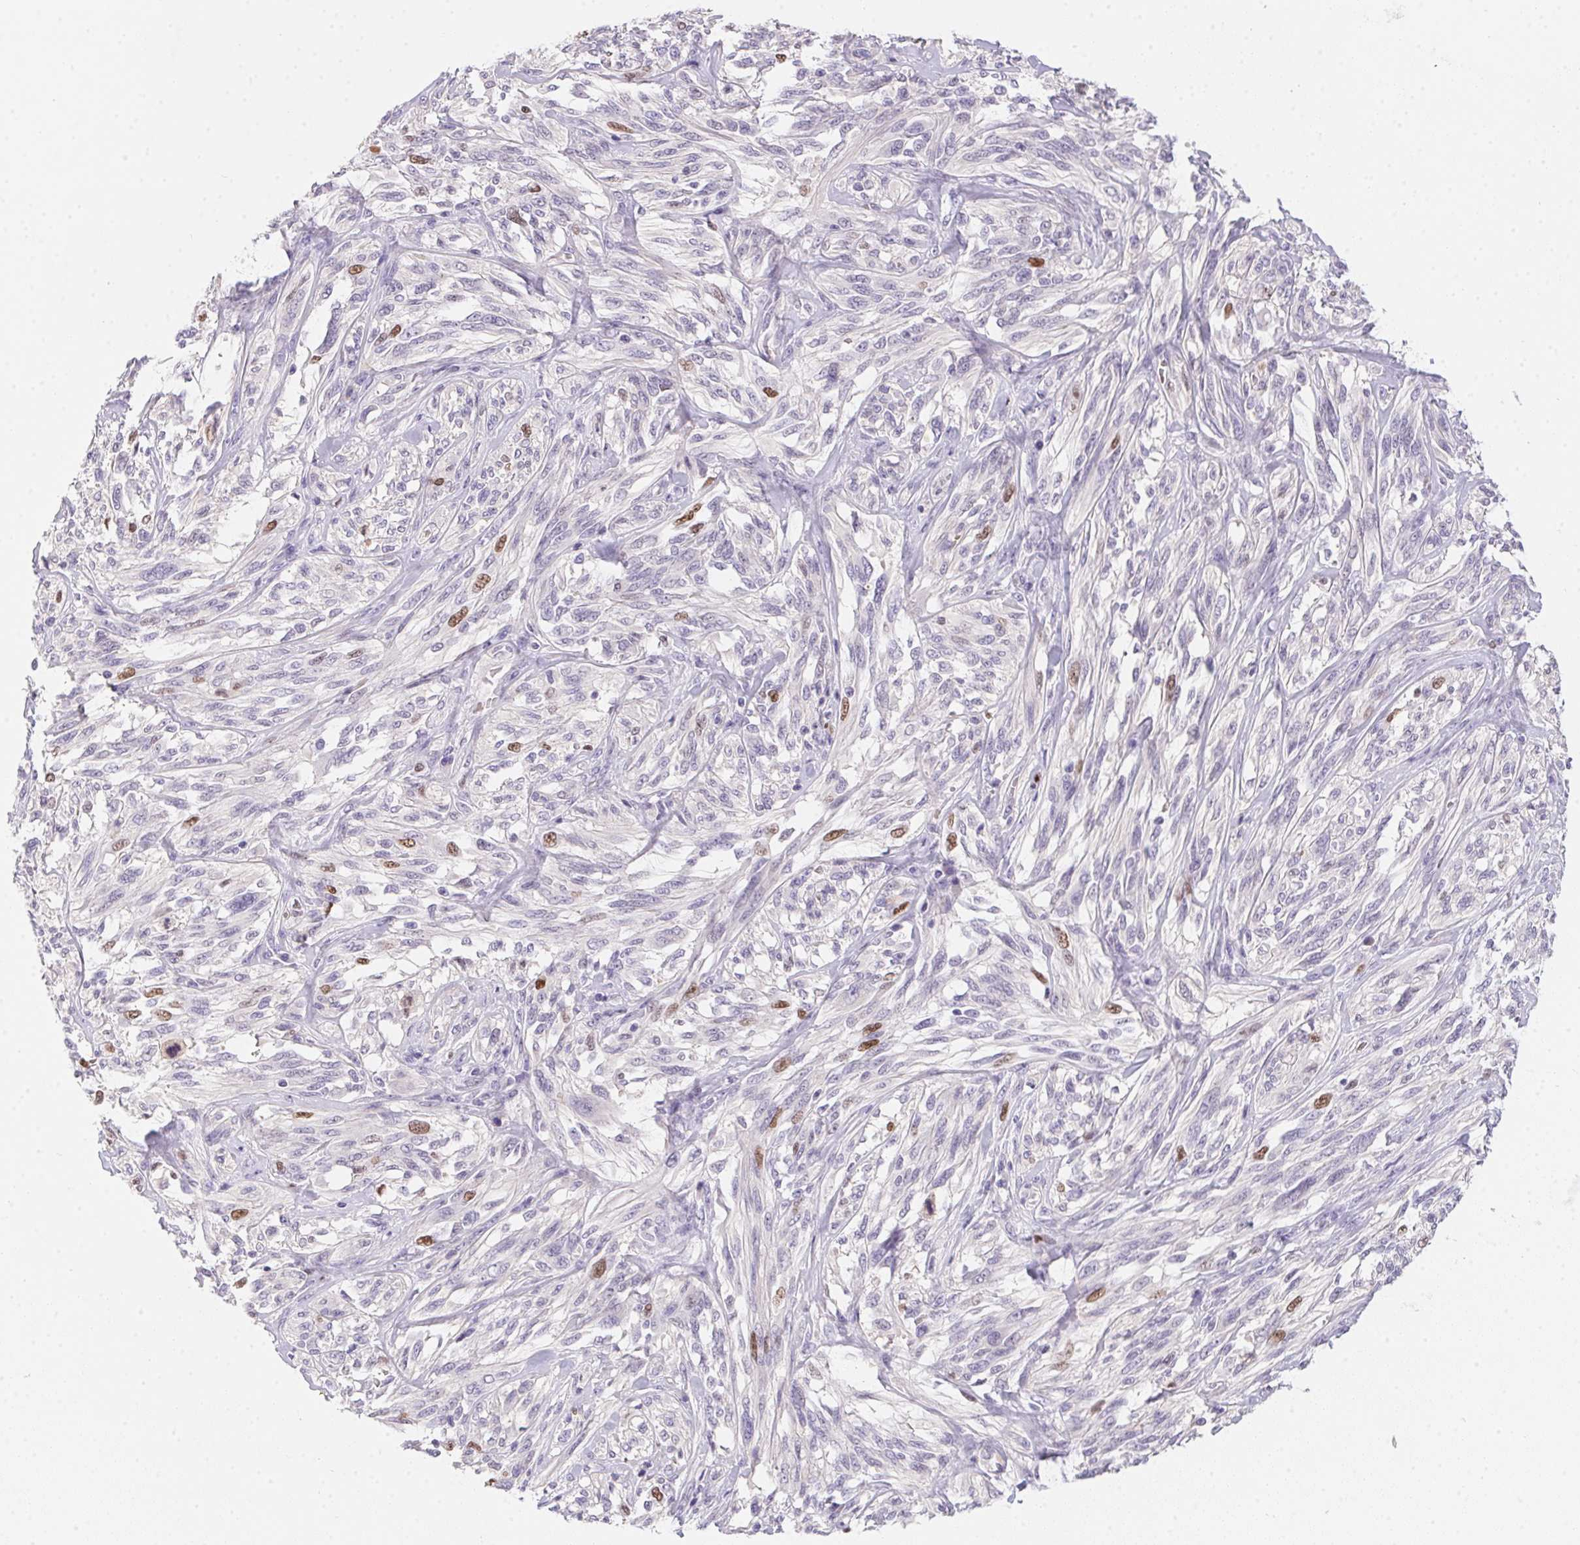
{"staining": {"intensity": "moderate", "quantity": "<25%", "location": "nuclear"}, "tissue": "melanoma", "cell_type": "Tumor cells", "image_type": "cancer", "snomed": [{"axis": "morphology", "description": "Malignant melanoma, NOS"}, {"axis": "topography", "description": "Skin"}], "caption": "Moderate nuclear positivity is seen in approximately <25% of tumor cells in melanoma.", "gene": "HELLS", "patient": {"sex": "female", "age": 91}}